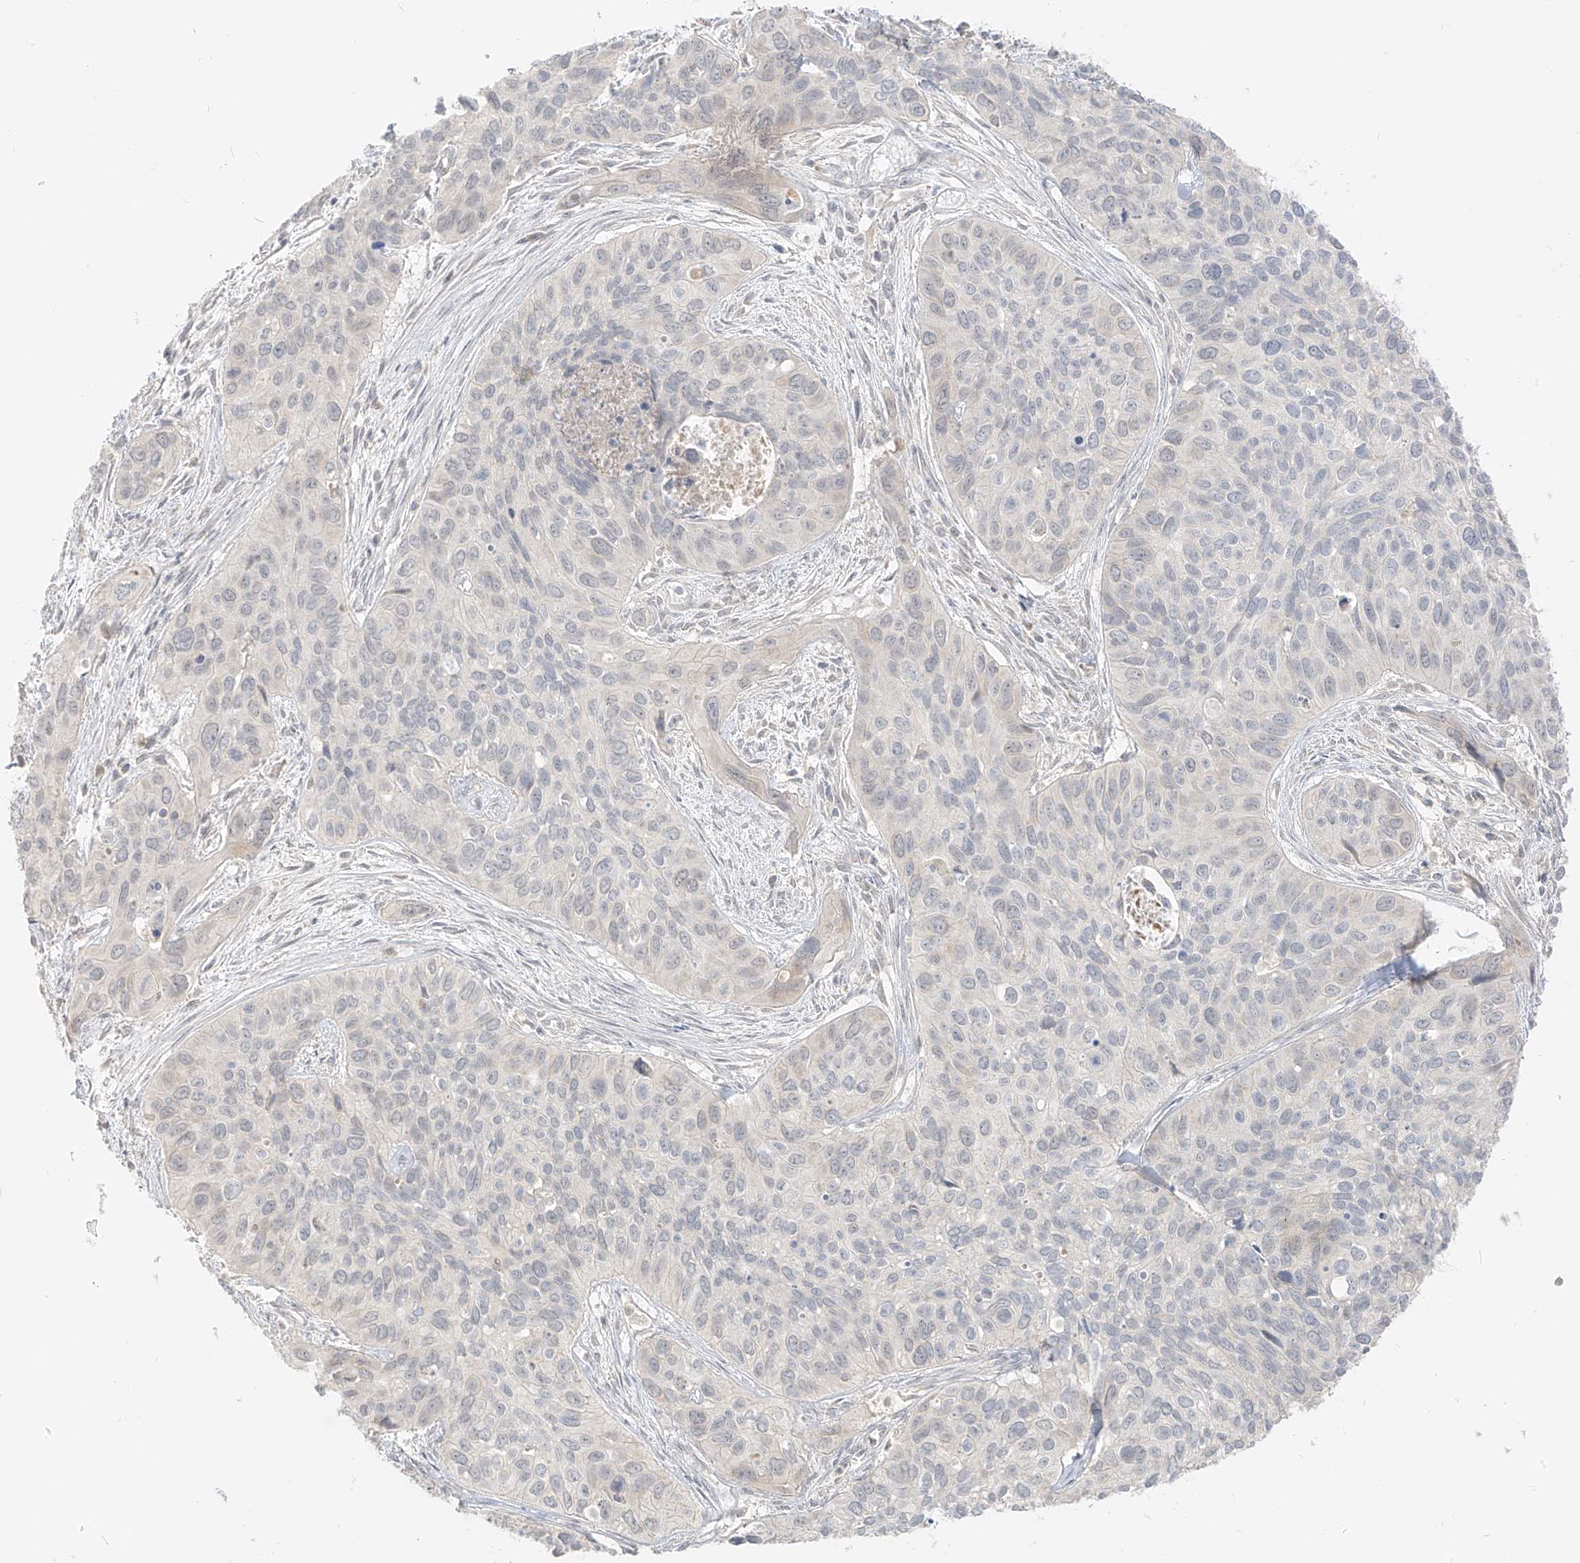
{"staining": {"intensity": "negative", "quantity": "none", "location": "none"}, "tissue": "cervical cancer", "cell_type": "Tumor cells", "image_type": "cancer", "snomed": [{"axis": "morphology", "description": "Squamous cell carcinoma, NOS"}, {"axis": "topography", "description": "Cervix"}], "caption": "This is an immunohistochemistry (IHC) micrograph of human cervical cancer (squamous cell carcinoma). There is no positivity in tumor cells.", "gene": "LIPT1", "patient": {"sex": "female", "age": 55}}